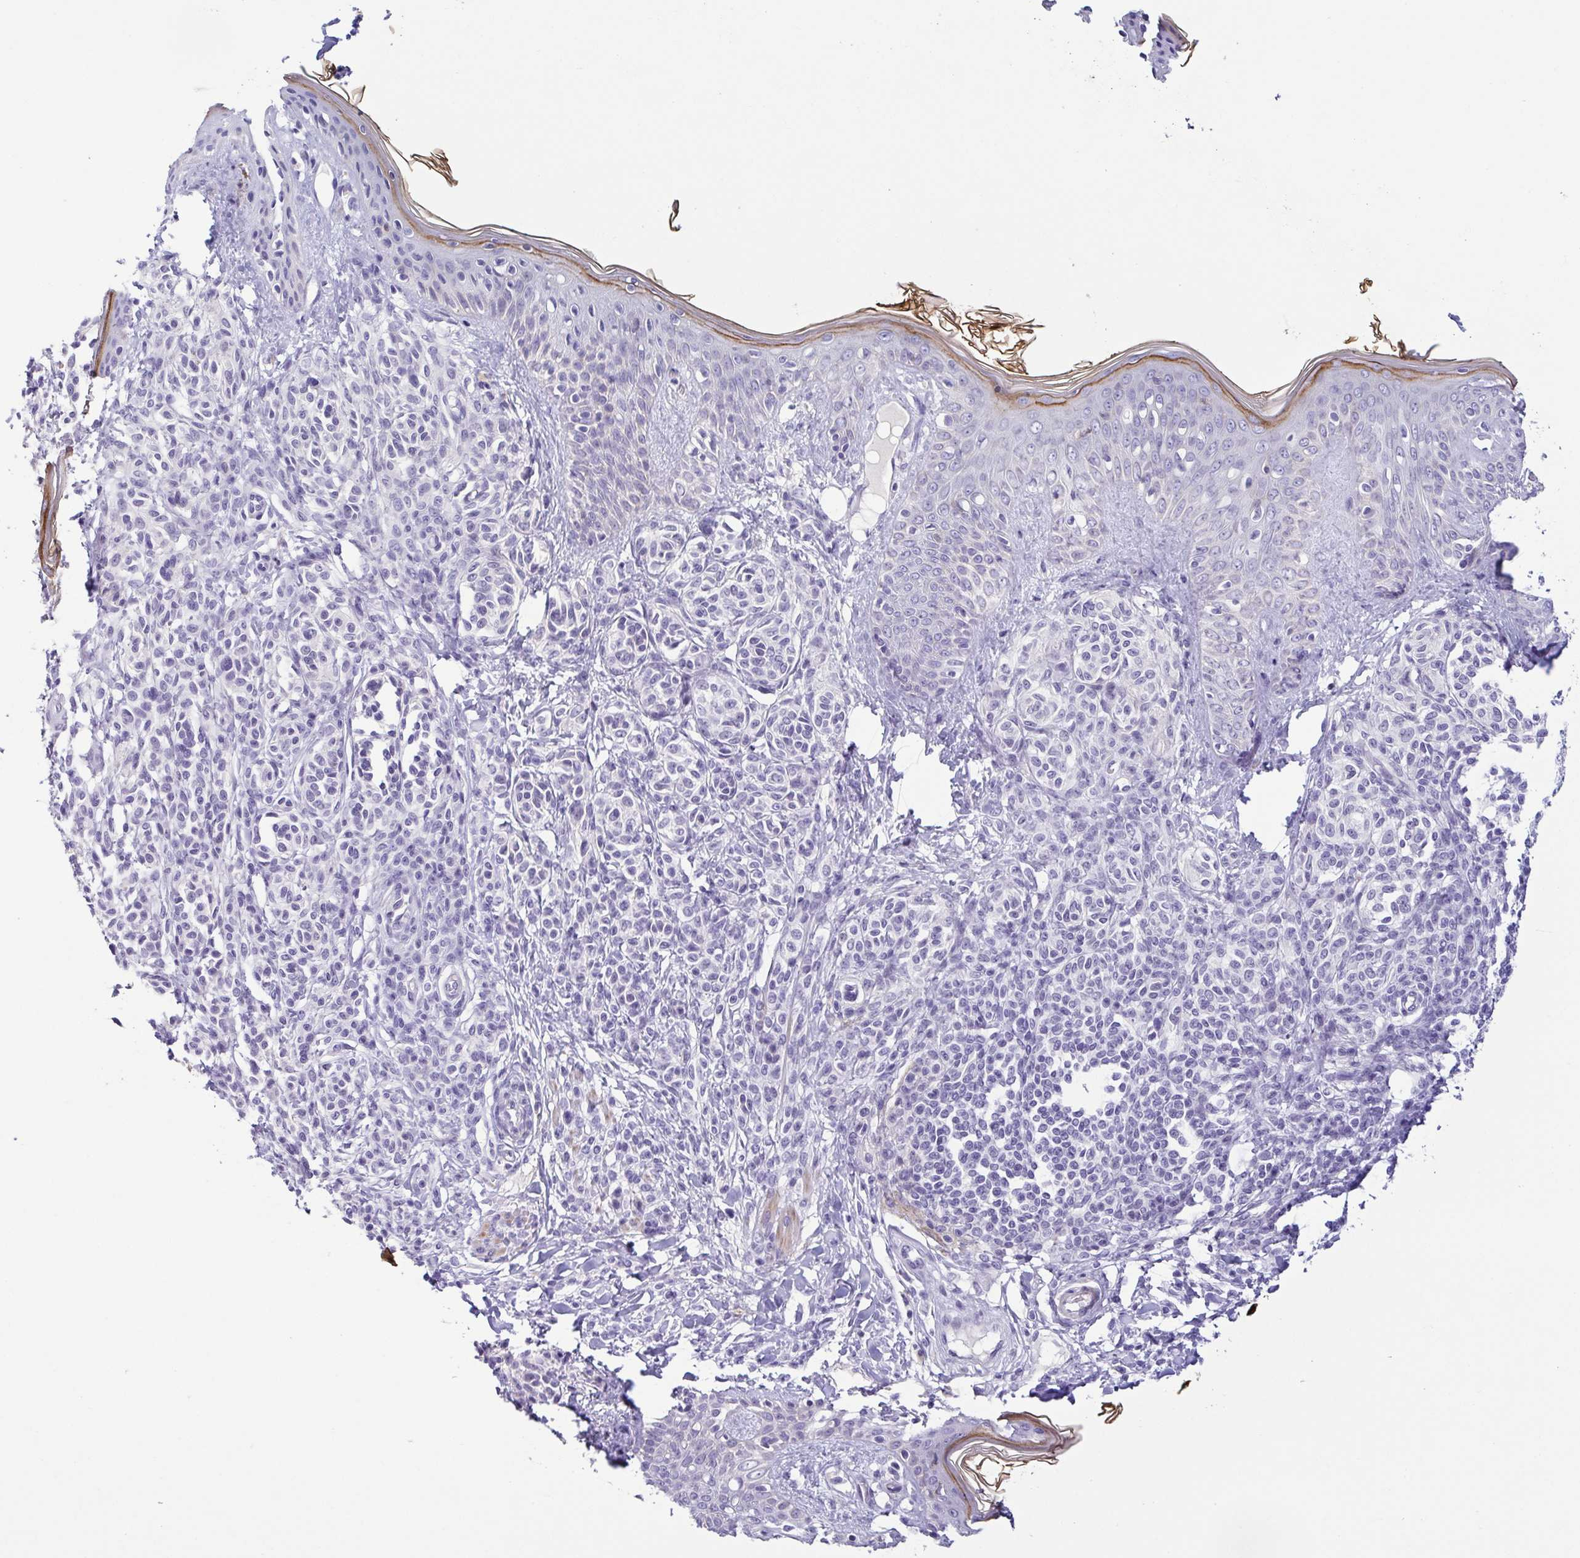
{"staining": {"intensity": "negative", "quantity": "none", "location": "none"}, "tissue": "skin", "cell_type": "Fibroblasts", "image_type": "normal", "snomed": [{"axis": "morphology", "description": "Normal tissue, NOS"}, {"axis": "topography", "description": "Skin"}], "caption": "Human skin stained for a protein using IHC demonstrates no expression in fibroblasts.", "gene": "TERT", "patient": {"sex": "male", "age": 16}}